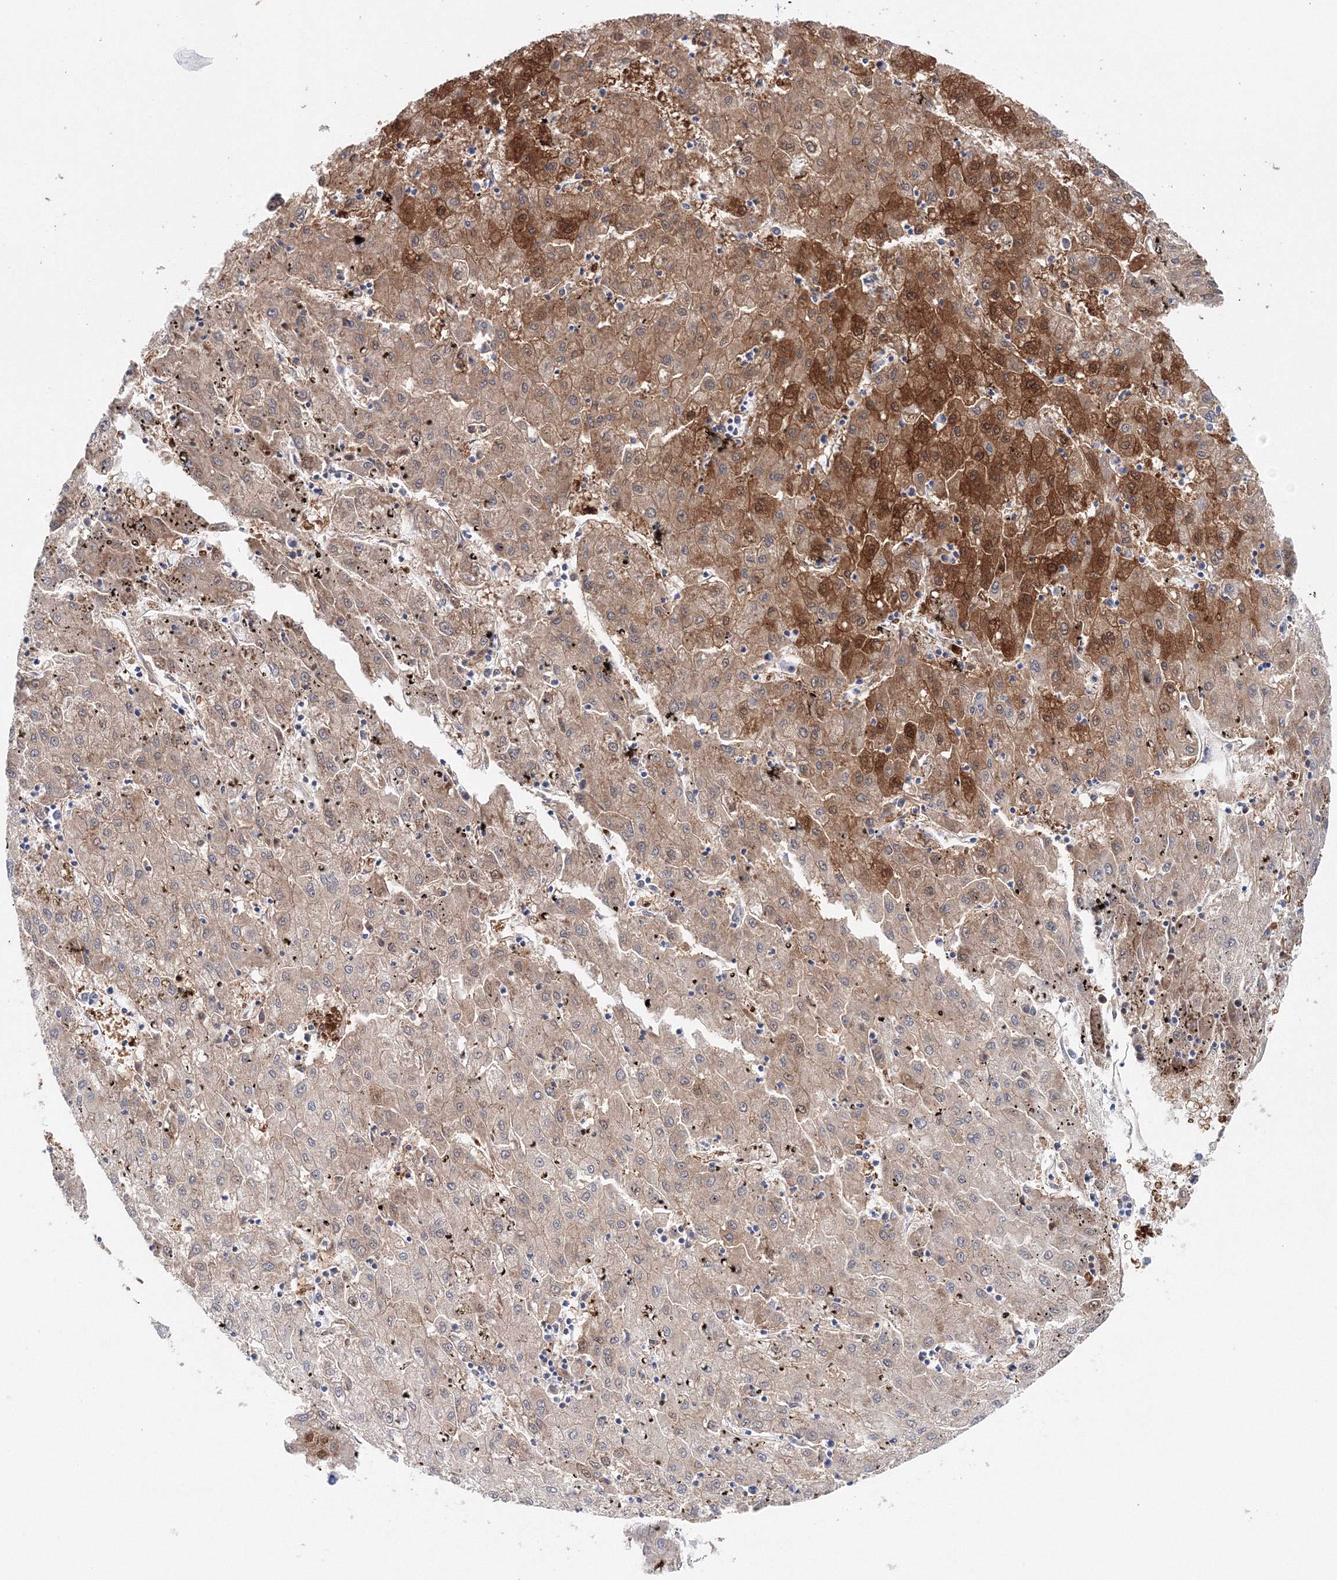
{"staining": {"intensity": "strong", "quantity": "25%-75%", "location": "cytoplasmic/membranous,nuclear"}, "tissue": "liver cancer", "cell_type": "Tumor cells", "image_type": "cancer", "snomed": [{"axis": "morphology", "description": "Carcinoma, Hepatocellular, NOS"}, {"axis": "topography", "description": "Liver"}], "caption": "Liver cancer stained with DAB (3,3'-diaminobenzidine) immunohistochemistry (IHC) displays high levels of strong cytoplasmic/membranous and nuclear expression in approximately 25%-75% of tumor cells.", "gene": "TPRKB", "patient": {"sex": "male", "age": 72}}